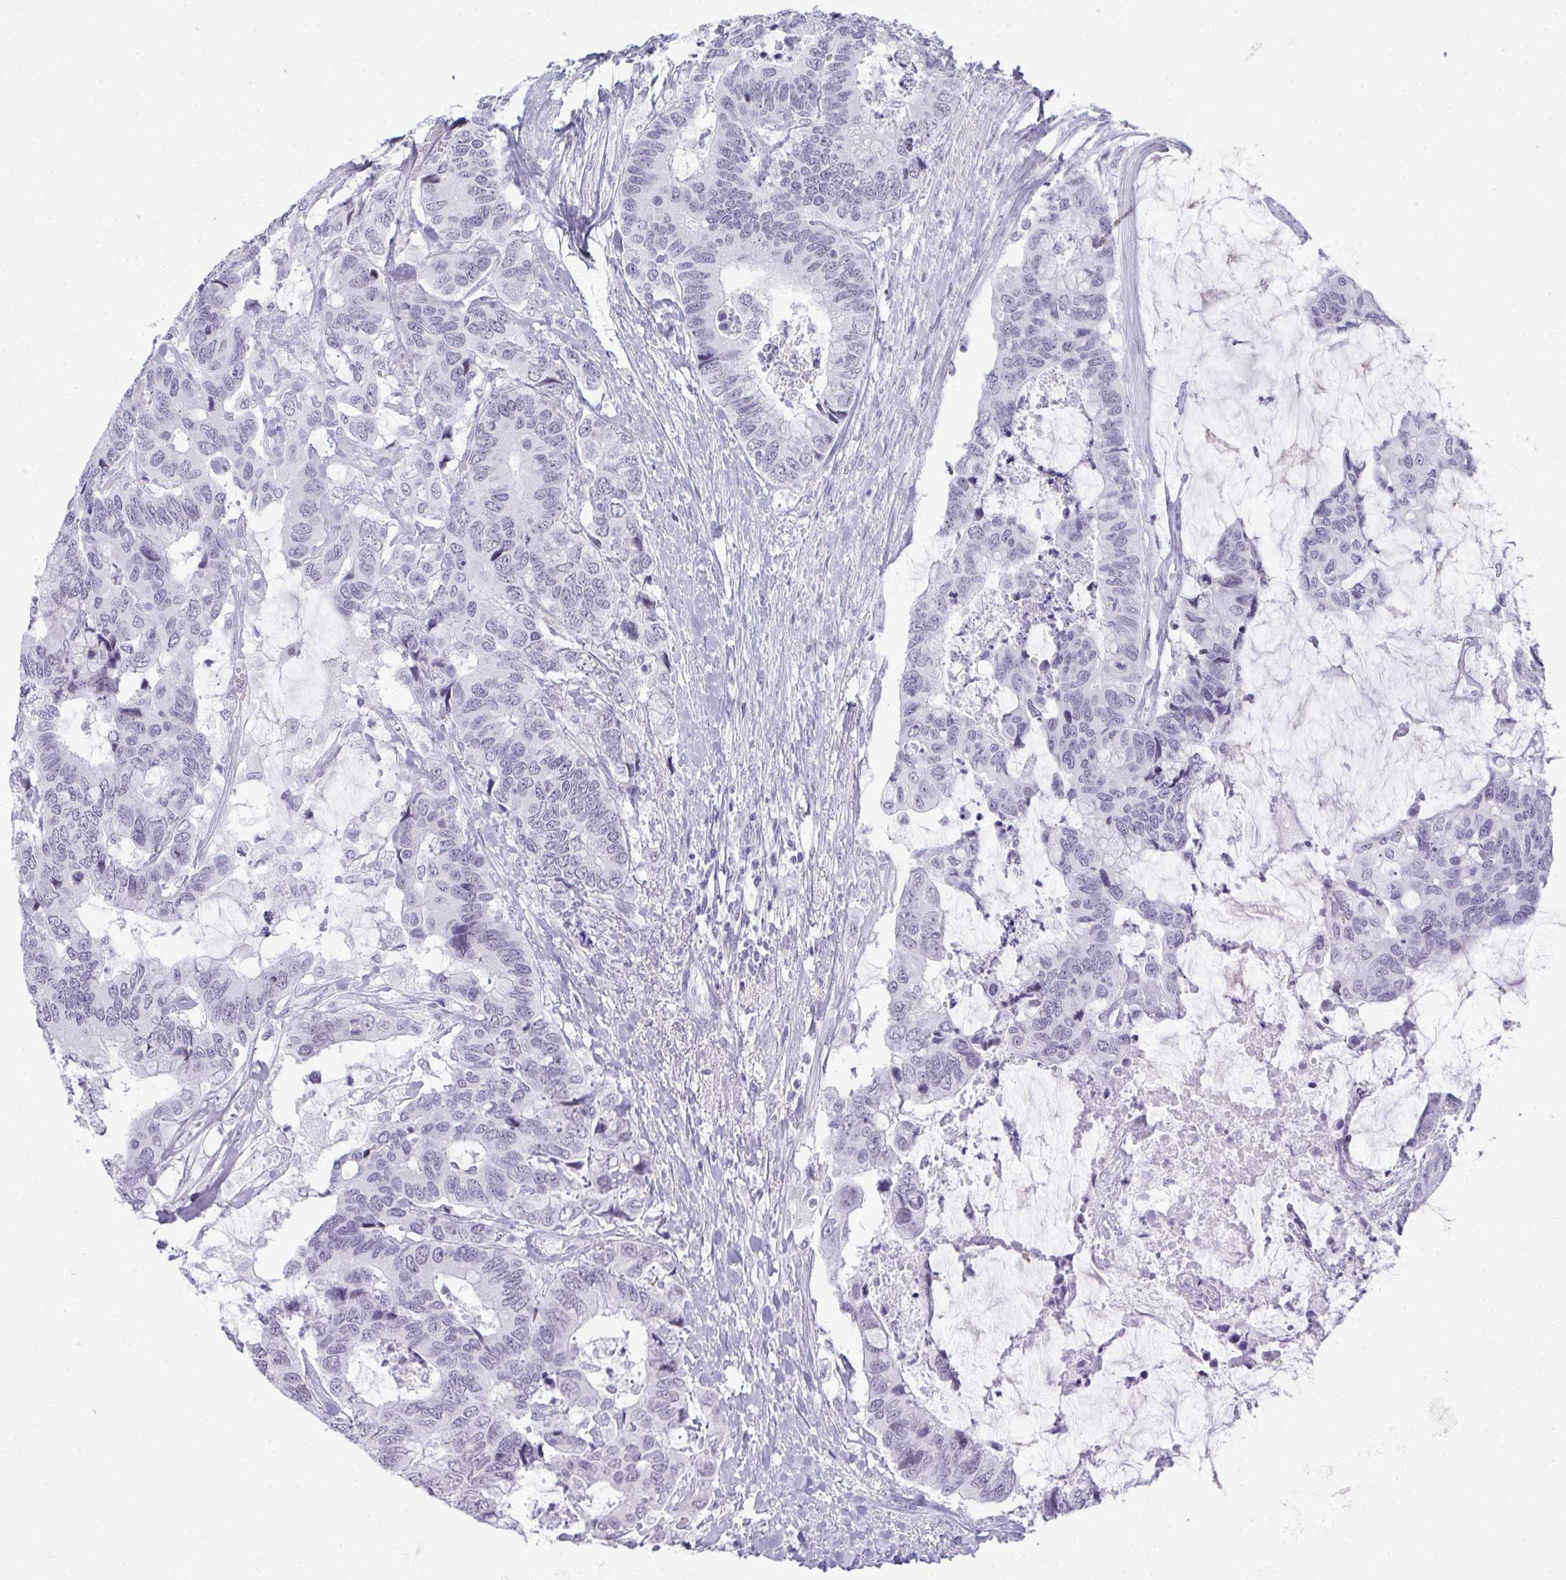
{"staining": {"intensity": "negative", "quantity": "none", "location": "none"}, "tissue": "colorectal cancer", "cell_type": "Tumor cells", "image_type": "cancer", "snomed": [{"axis": "morphology", "description": "Adenocarcinoma, NOS"}, {"axis": "topography", "description": "Rectum"}], "caption": "An IHC histopathology image of colorectal cancer (adenocarcinoma) is shown. There is no staining in tumor cells of colorectal cancer (adenocarcinoma). The staining is performed using DAB brown chromogen with nuclei counter-stained in using hematoxylin.", "gene": "PLA2G1B", "patient": {"sex": "female", "age": 59}}